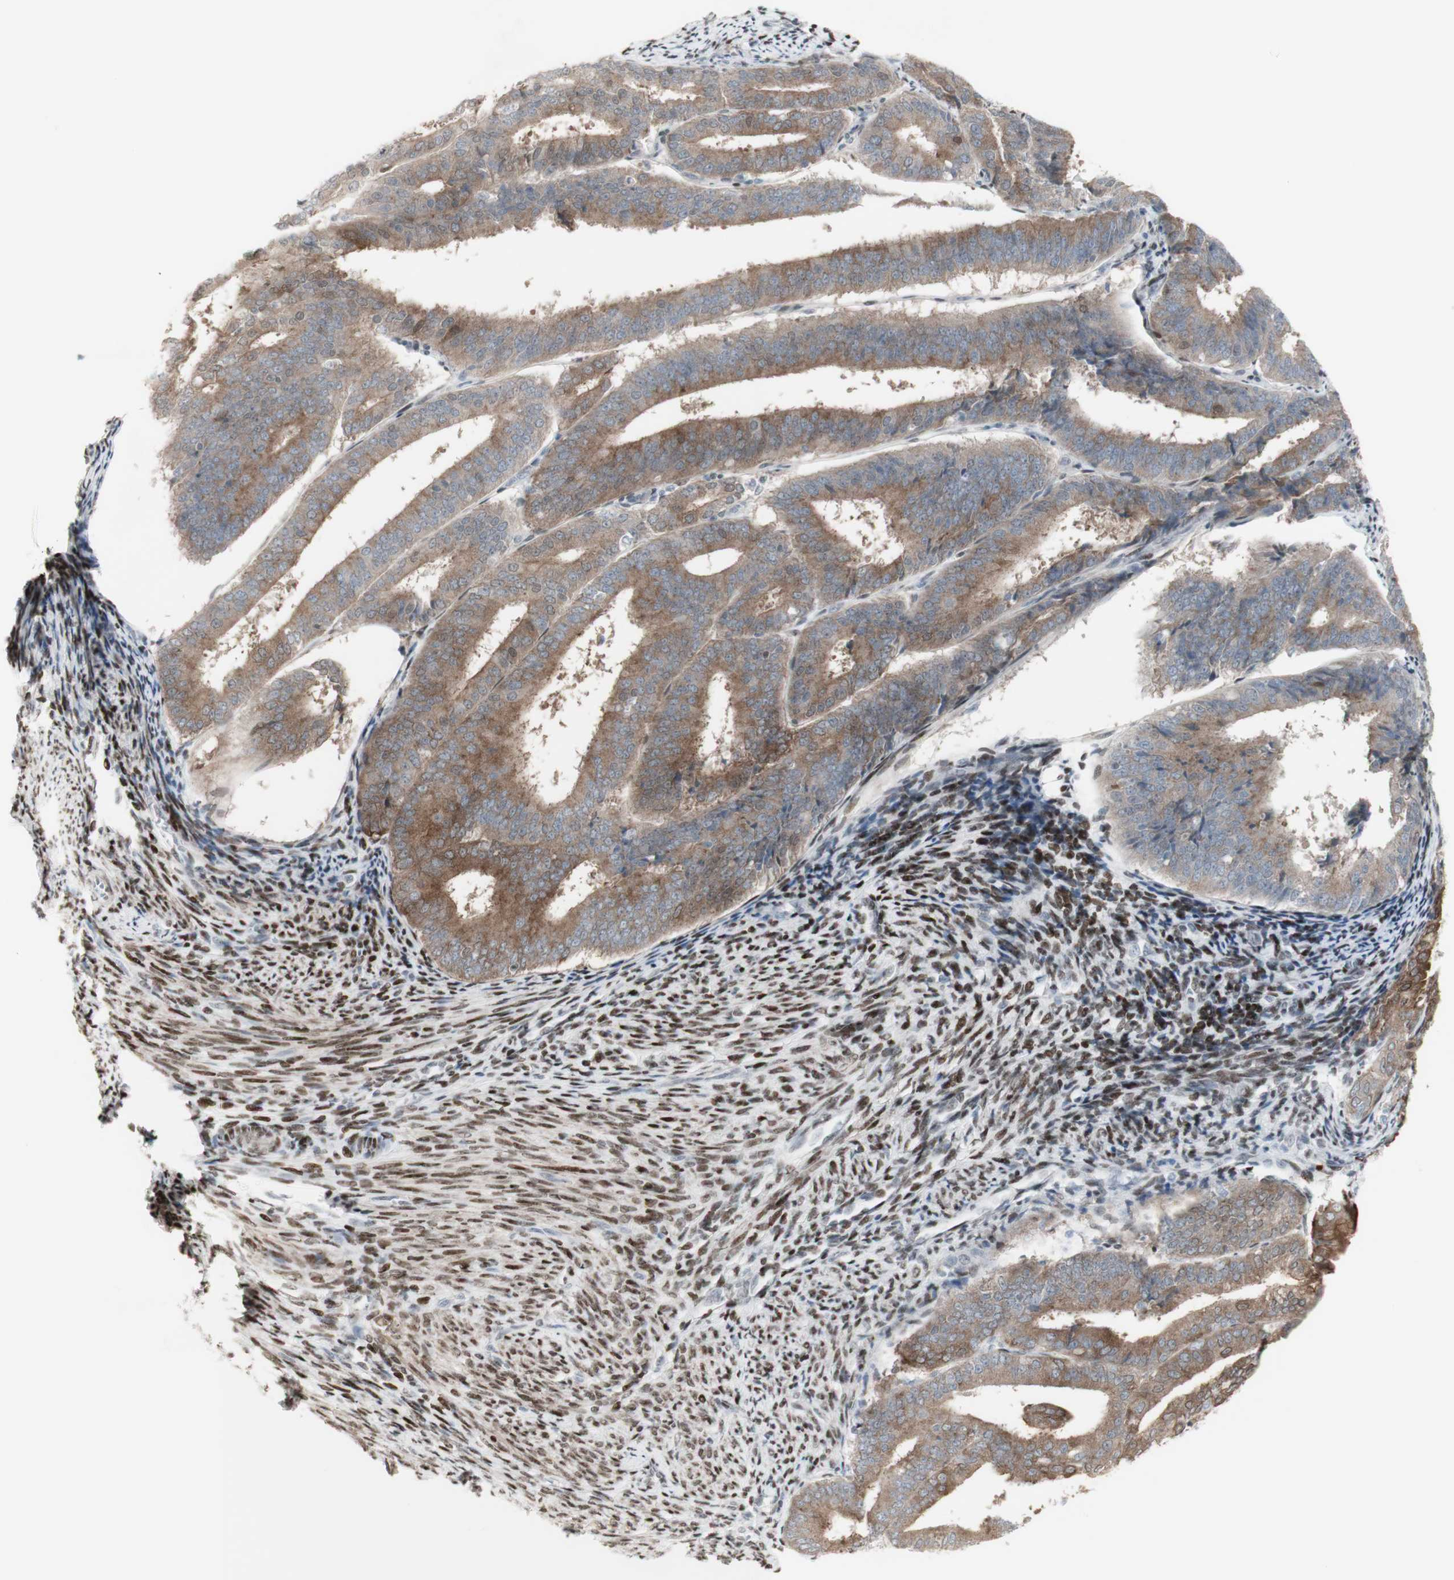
{"staining": {"intensity": "moderate", "quantity": ">75%", "location": "cytoplasmic/membranous"}, "tissue": "endometrial cancer", "cell_type": "Tumor cells", "image_type": "cancer", "snomed": [{"axis": "morphology", "description": "Adenocarcinoma, NOS"}, {"axis": "topography", "description": "Endometrium"}], "caption": "A high-resolution image shows immunohistochemistry staining of endometrial adenocarcinoma, which shows moderate cytoplasmic/membranous staining in approximately >75% of tumor cells.", "gene": "C1orf116", "patient": {"sex": "female", "age": 63}}